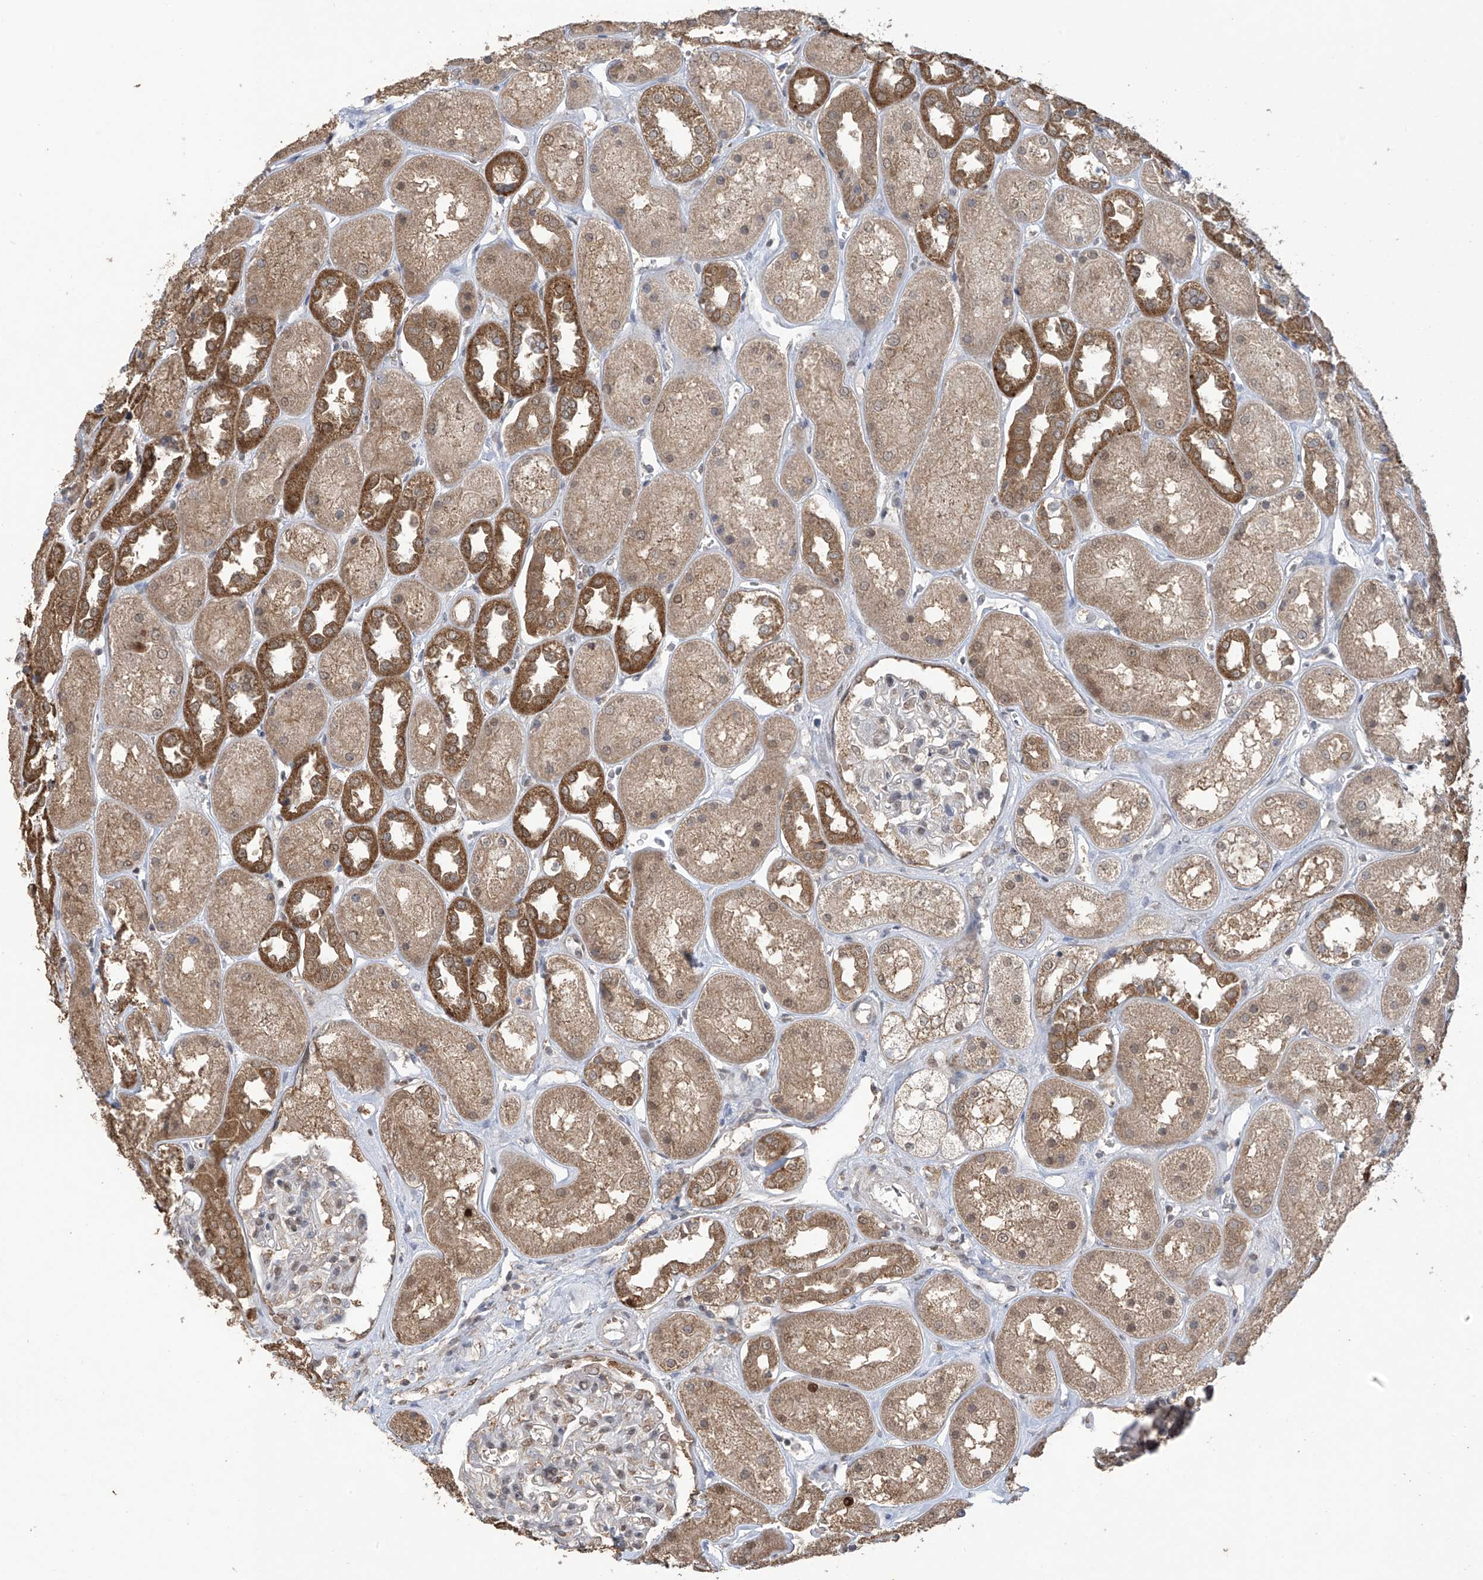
{"staining": {"intensity": "weak", "quantity": "<25%", "location": "nuclear"}, "tissue": "kidney", "cell_type": "Cells in glomeruli", "image_type": "normal", "snomed": [{"axis": "morphology", "description": "Normal tissue, NOS"}, {"axis": "topography", "description": "Kidney"}], "caption": "Histopathology image shows no protein staining in cells in glomeruli of normal kidney.", "gene": "KIAA1522", "patient": {"sex": "male", "age": 70}}